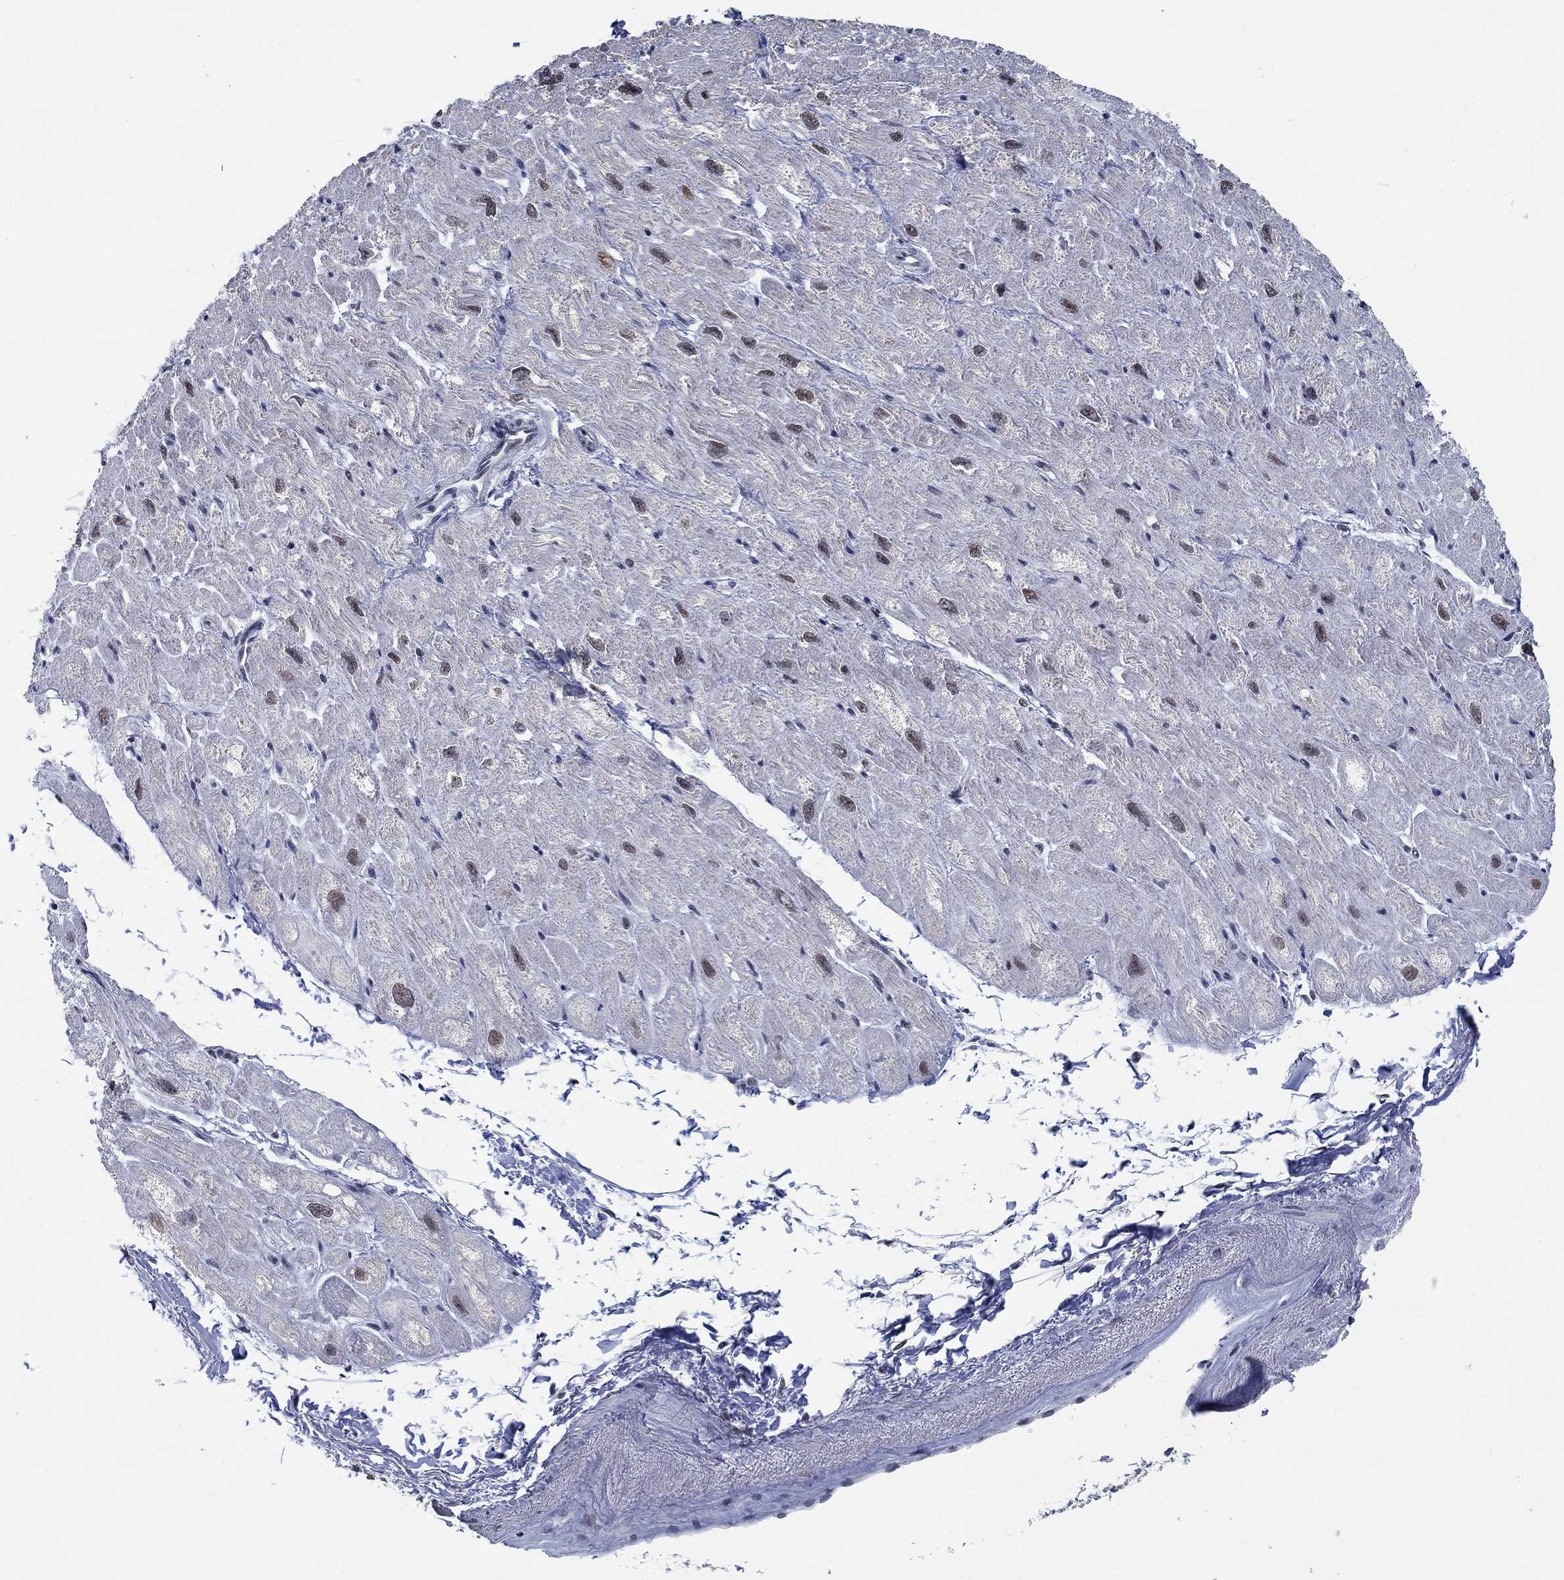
{"staining": {"intensity": "weak", "quantity": "<25%", "location": "nuclear"}, "tissue": "heart muscle", "cell_type": "Cardiomyocytes", "image_type": "normal", "snomed": [{"axis": "morphology", "description": "Normal tissue, NOS"}, {"axis": "topography", "description": "Heart"}], "caption": "IHC micrograph of benign heart muscle: human heart muscle stained with DAB (3,3'-diaminobenzidine) exhibits no significant protein staining in cardiomyocytes. Brightfield microscopy of immunohistochemistry stained with DAB (brown) and hematoxylin (blue), captured at high magnification.", "gene": "HTN1", "patient": {"sex": "male", "age": 66}}